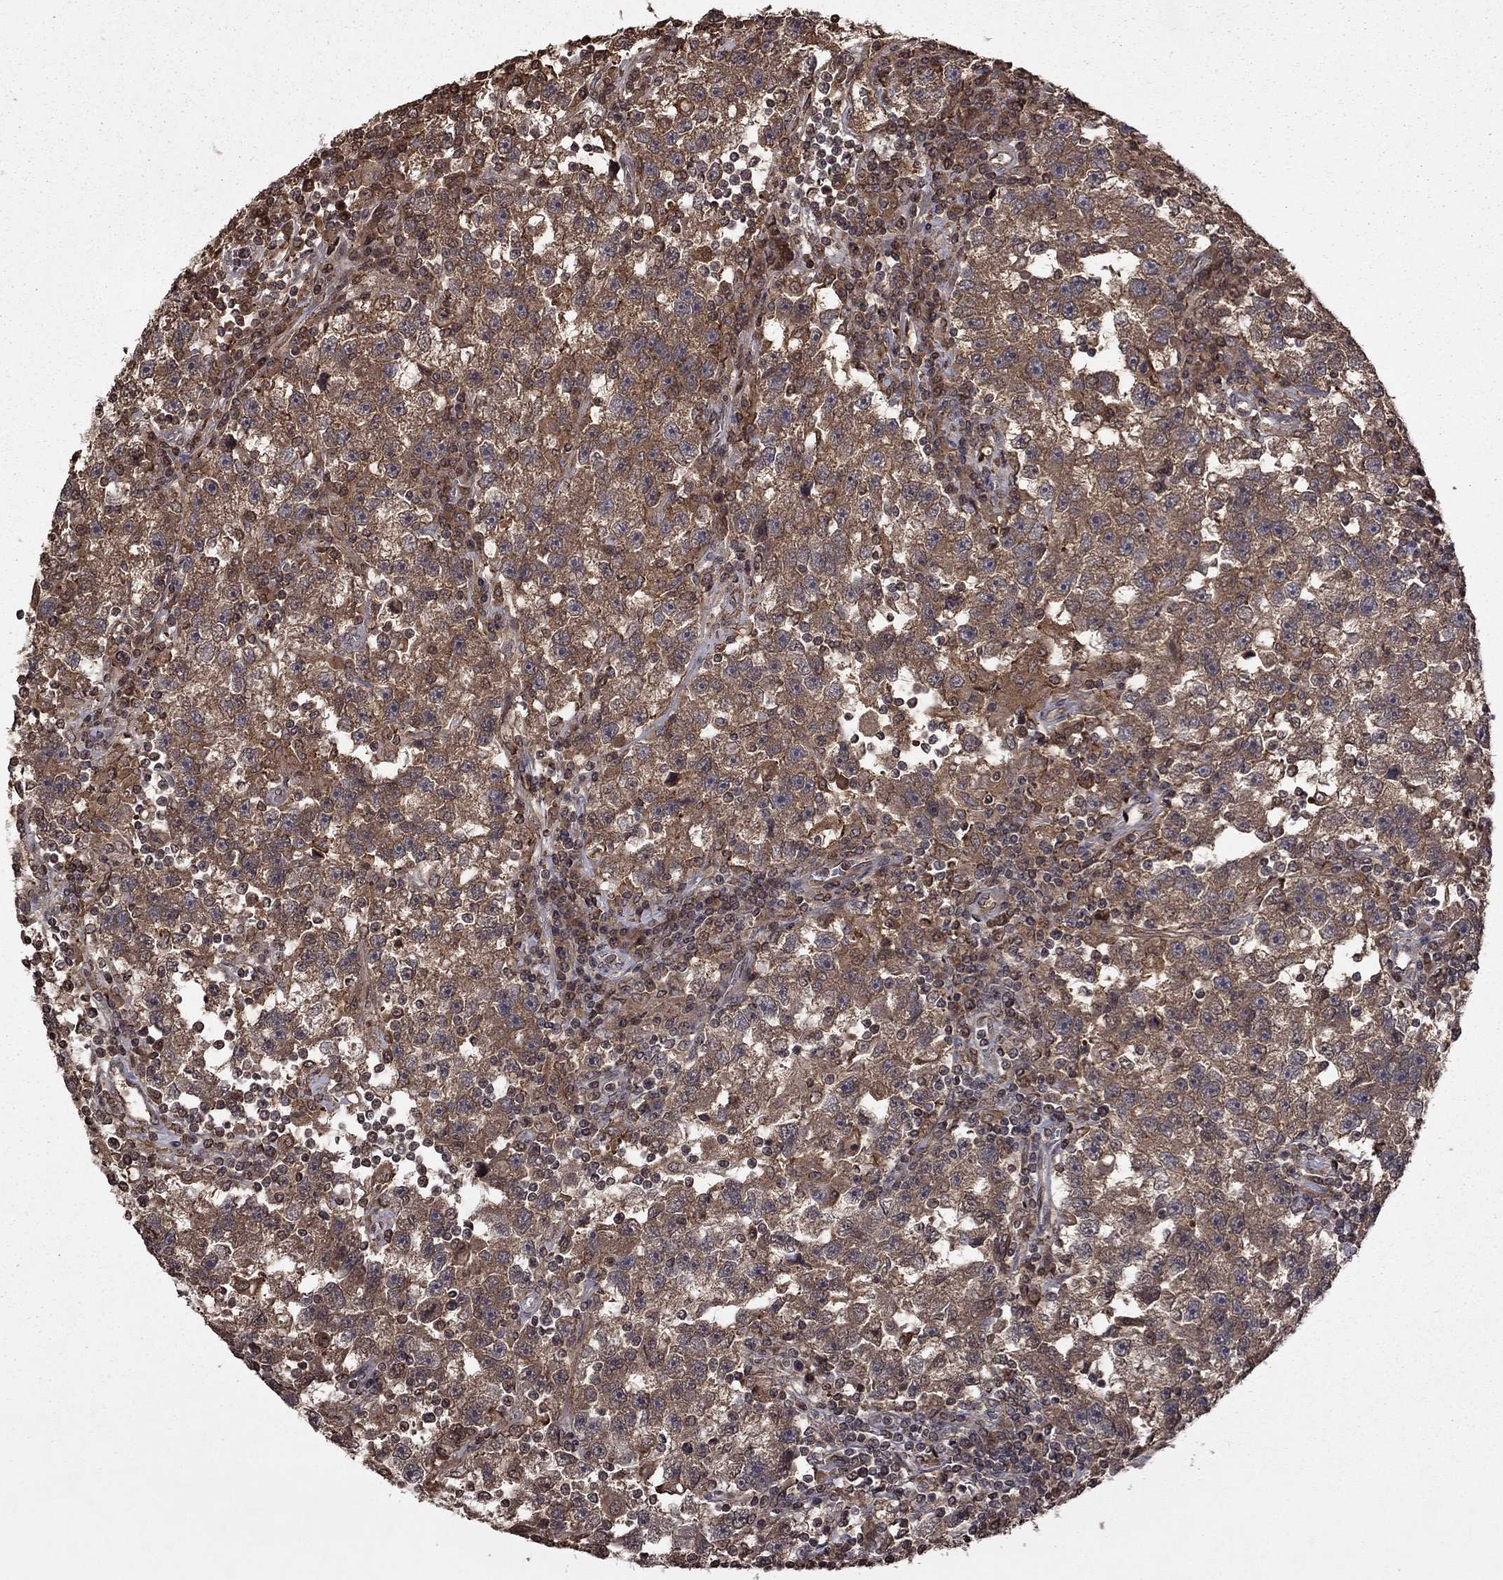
{"staining": {"intensity": "moderate", "quantity": "25%-75%", "location": "cytoplasmic/membranous"}, "tissue": "testis cancer", "cell_type": "Tumor cells", "image_type": "cancer", "snomed": [{"axis": "morphology", "description": "Seminoma, NOS"}, {"axis": "topography", "description": "Testis"}], "caption": "Tumor cells display medium levels of moderate cytoplasmic/membranous positivity in approximately 25%-75% of cells in human testis cancer (seminoma). The protein is shown in brown color, while the nuclei are stained blue.", "gene": "NLGN1", "patient": {"sex": "male", "age": 47}}